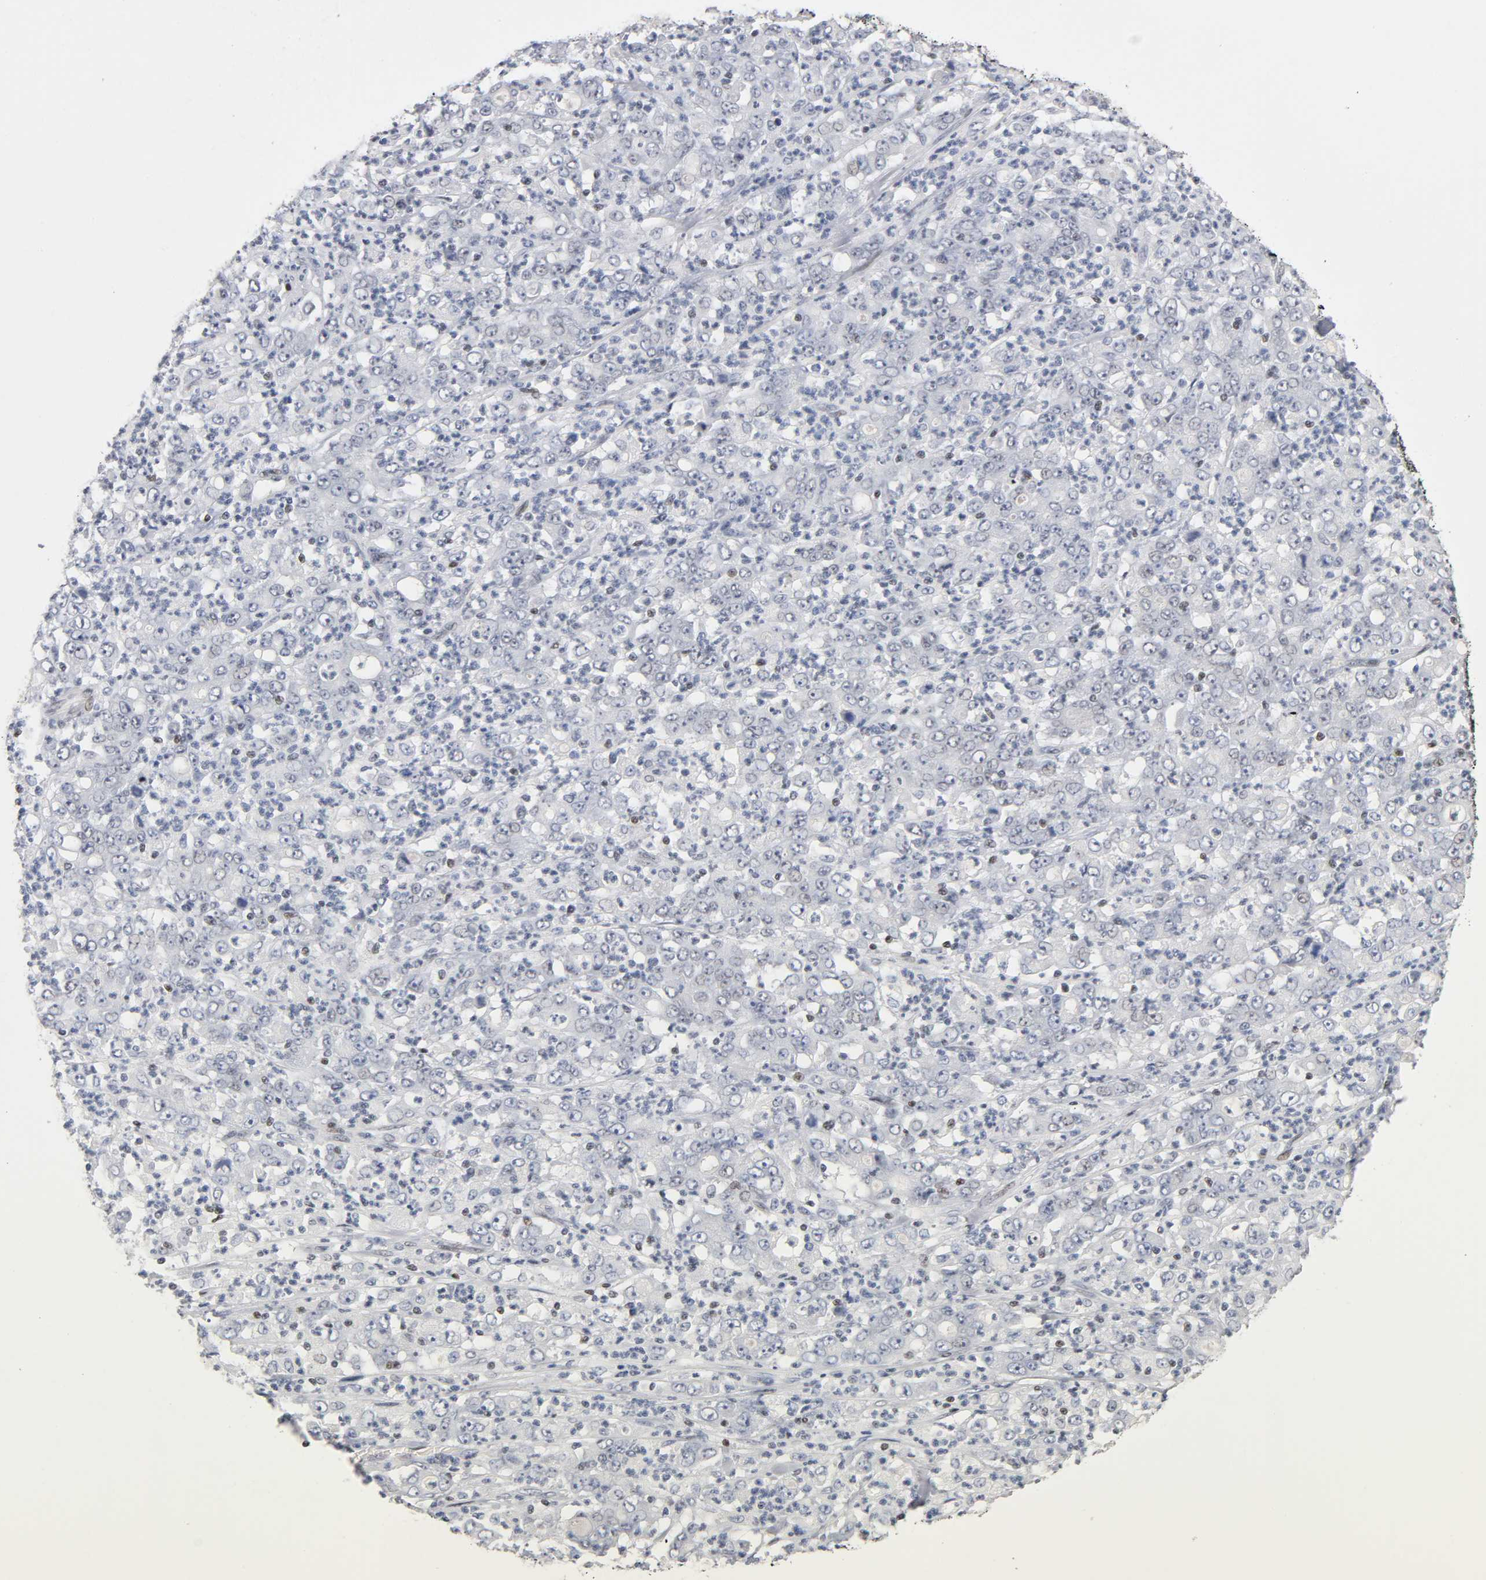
{"staining": {"intensity": "negative", "quantity": "none", "location": "none"}, "tissue": "stomach cancer", "cell_type": "Tumor cells", "image_type": "cancer", "snomed": [{"axis": "morphology", "description": "Adenocarcinoma, NOS"}, {"axis": "topography", "description": "Stomach, lower"}], "caption": "This is an immunohistochemistry micrograph of stomach cancer. There is no positivity in tumor cells.", "gene": "SP3", "patient": {"sex": "female", "age": 71}}